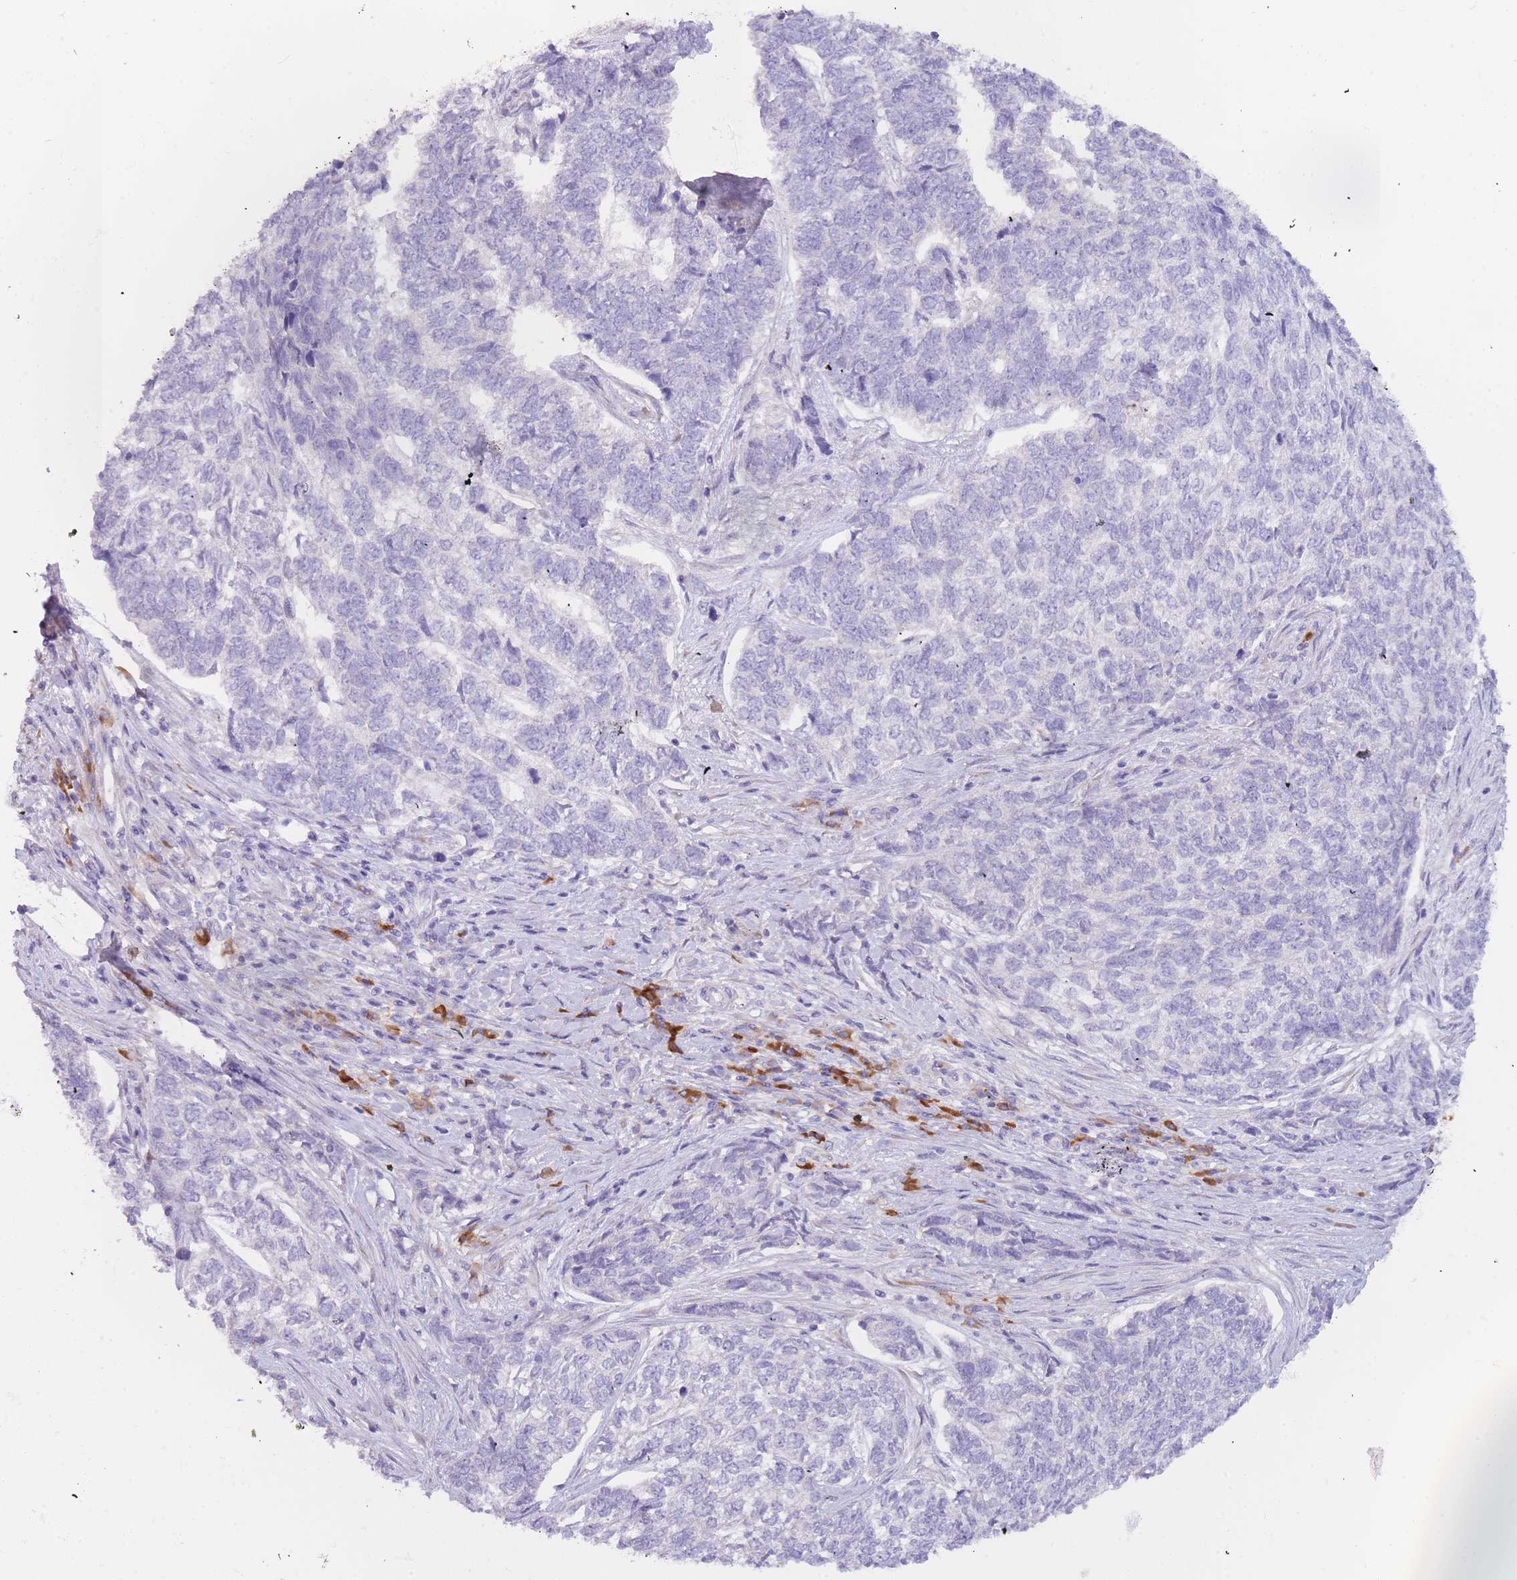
{"staining": {"intensity": "negative", "quantity": "none", "location": "none"}, "tissue": "skin cancer", "cell_type": "Tumor cells", "image_type": "cancer", "snomed": [{"axis": "morphology", "description": "Basal cell carcinoma"}, {"axis": "topography", "description": "Skin"}], "caption": "Human skin basal cell carcinoma stained for a protein using immunohistochemistry (IHC) exhibits no expression in tumor cells.", "gene": "SLC35E4", "patient": {"sex": "female", "age": 65}}